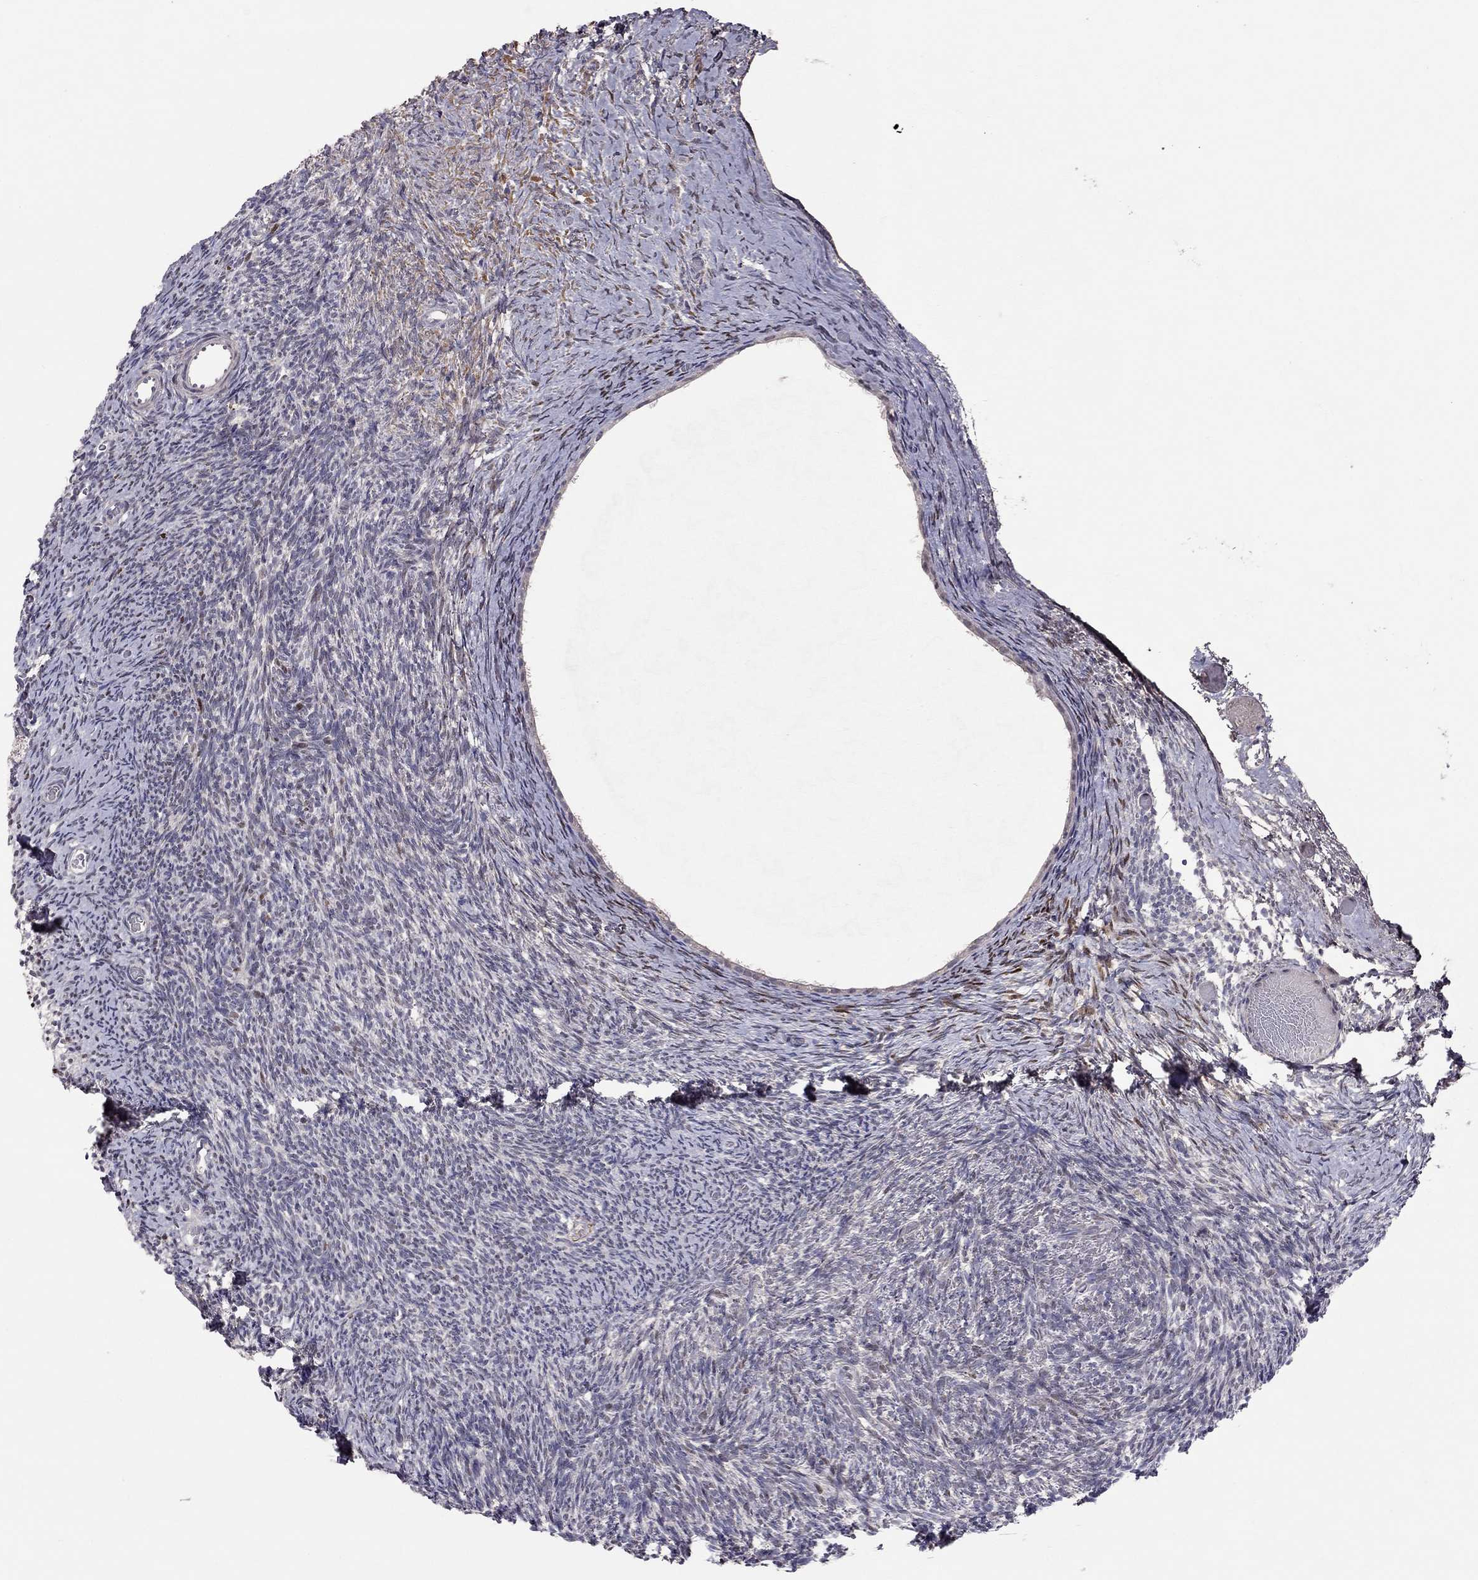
{"staining": {"intensity": "moderate", "quantity": "<25%", "location": "nuclear"}, "tissue": "ovary", "cell_type": "Ovarian stroma cells", "image_type": "normal", "snomed": [{"axis": "morphology", "description": "Normal tissue, NOS"}, {"axis": "topography", "description": "Ovary"}], "caption": "Protein staining reveals moderate nuclear positivity in approximately <25% of ovarian stroma cells in unremarkable ovary. (DAB IHC with brightfield microscopy, high magnification).", "gene": "ESR2", "patient": {"sex": "female", "age": 39}}